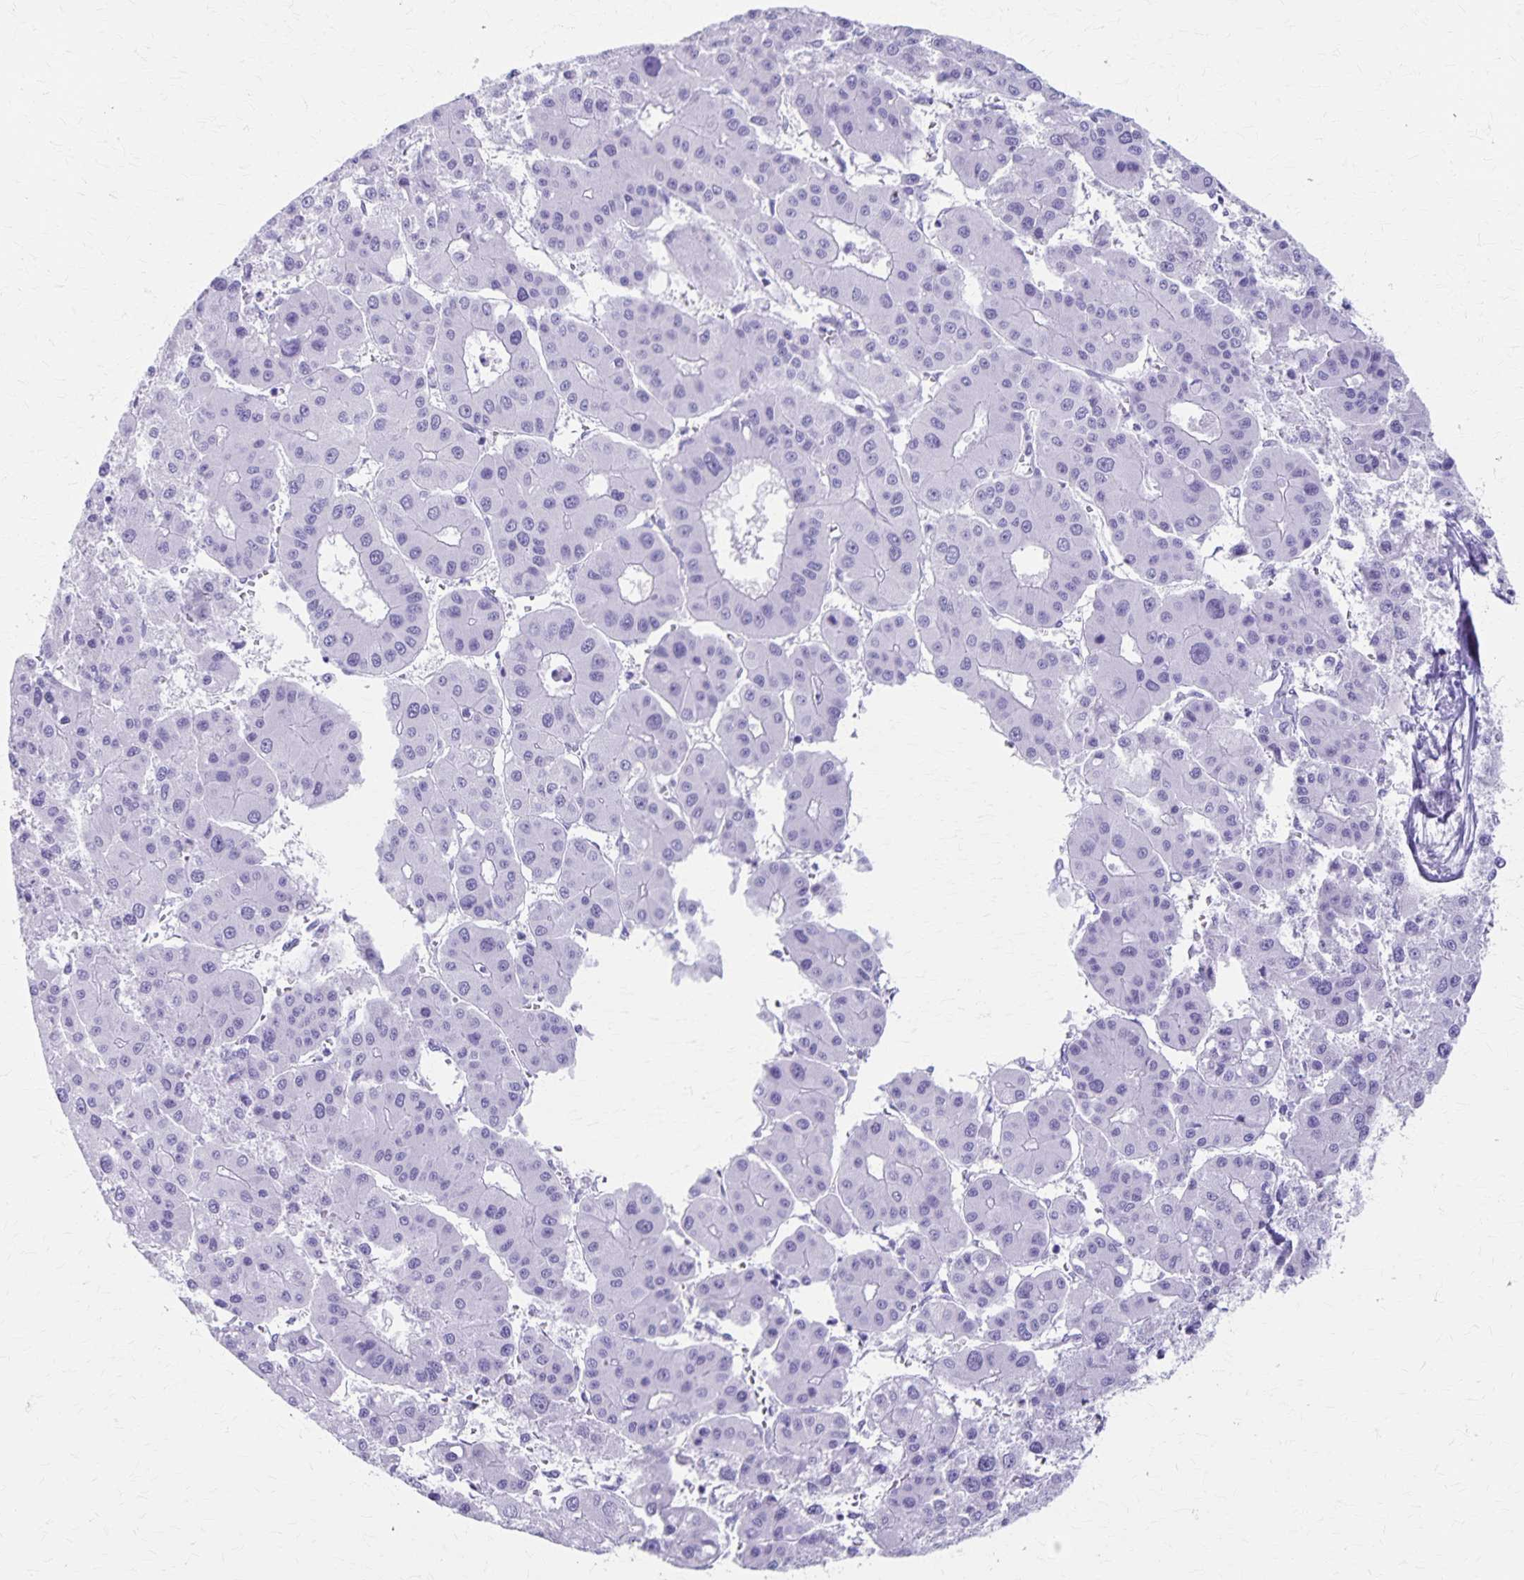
{"staining": {"intensity": "negative", "quantity": "none", "location": "none"}, "tissue": "liver cancer", "cell_type": "Tumor cells", "image_type": "cancer", "snomed": [{"axis": "morphology", "description": "Carcinoma, Hepatocellular, NOS"}, {"axis": "topography", "description": "Liver"}], "caption": "An immunohistochemistry micrograph of liver cancer (hepatocellular carcinoma) is shown. There is no staining in tumor cells of liver cancer (hepatocellular carcinoma). (Immunohistochemistry, brightfield microscopy, high magnification).", "gene": "DEFA5", "patient": {"sex": "male", "age": 73}}